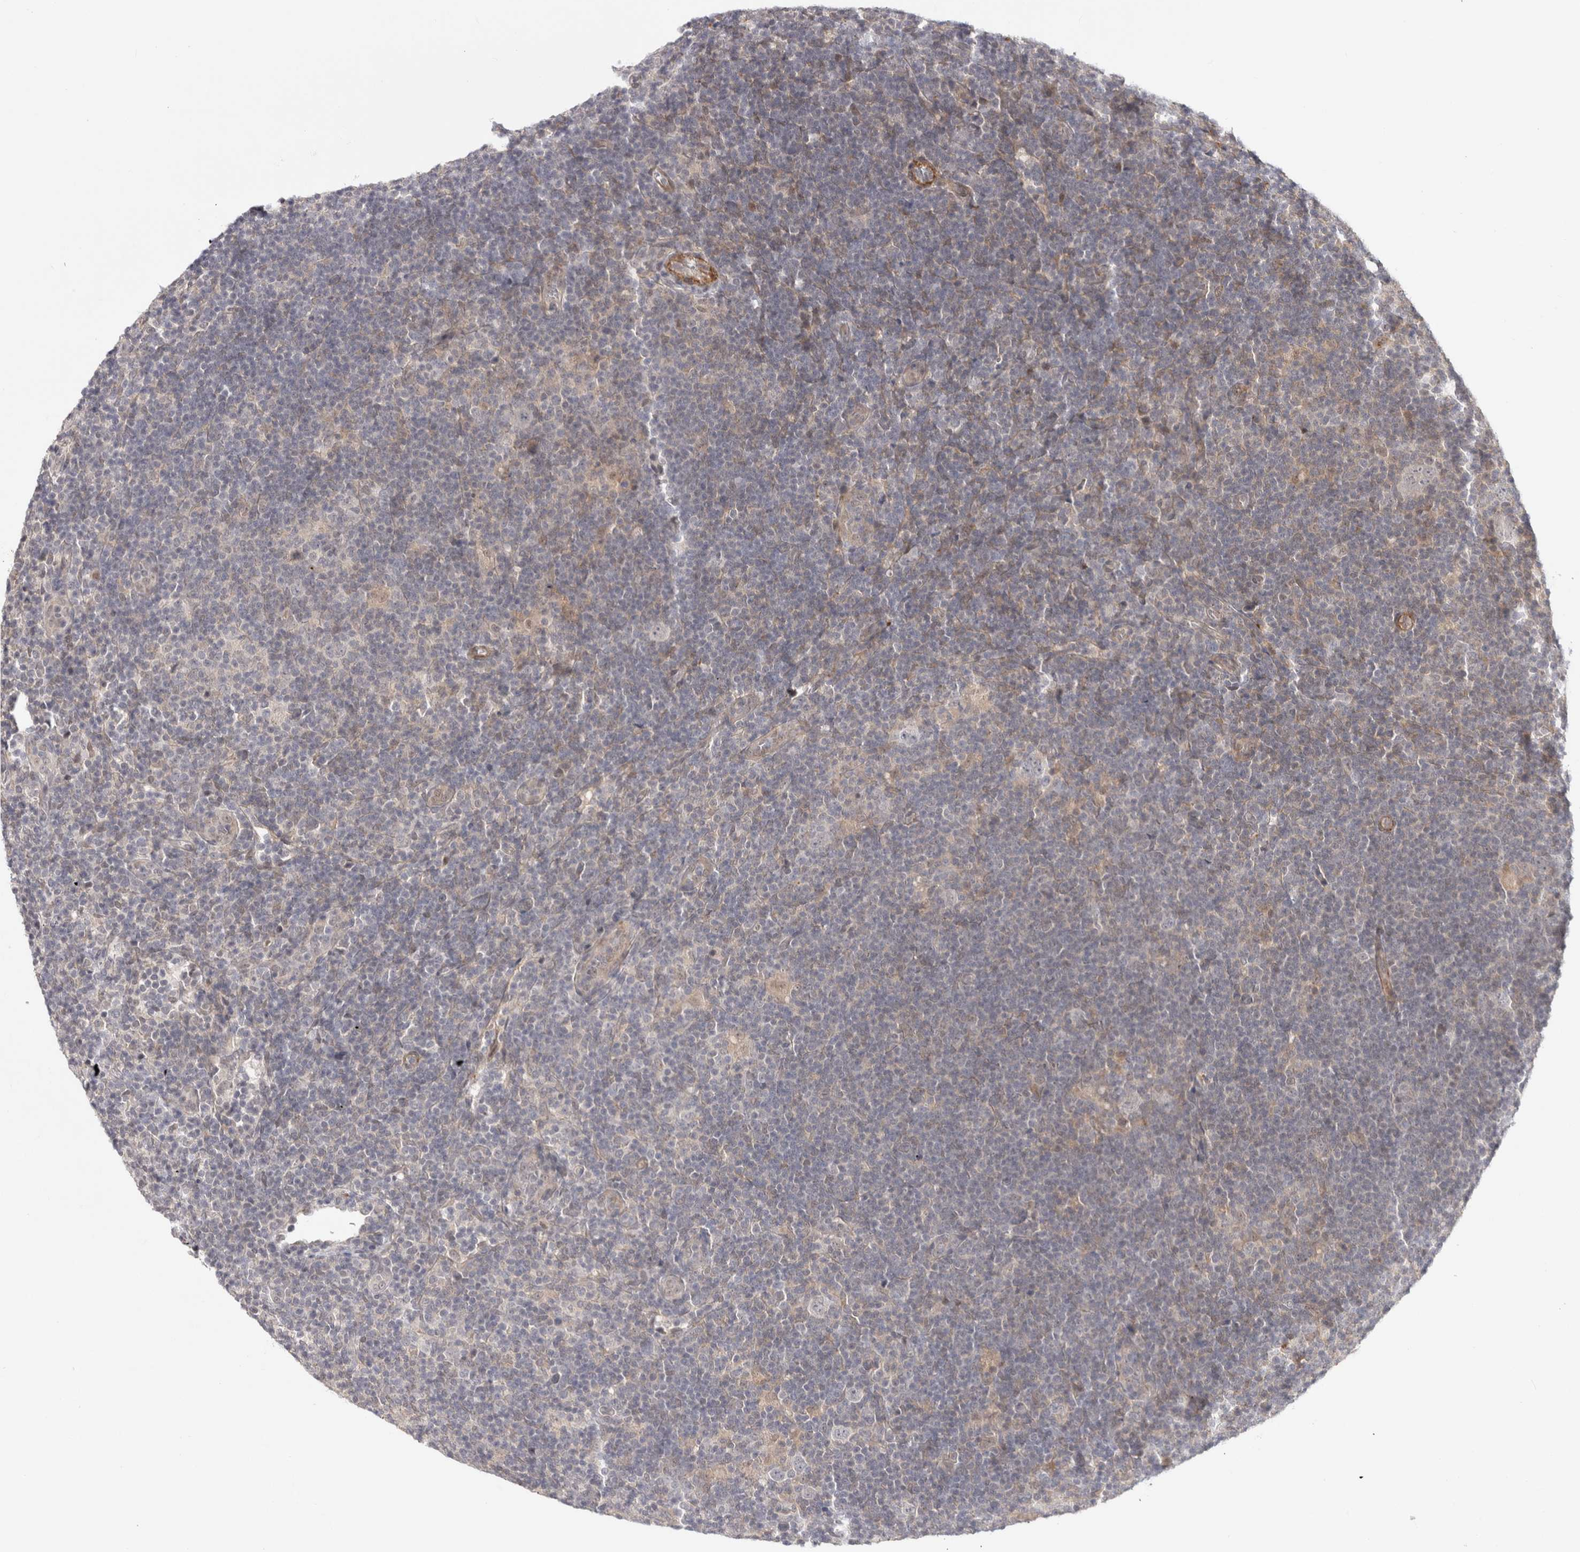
{"staining": {"intensity": "negative", "quantity": "none", "location": "none"}, "tissue": "lymphoma", "cell_type": "Tumor cells", "image_type": "cancer", "snomed": [{"axis": "morphology", "description": "Hodgkin's disease, NOS"}, {"axis": "topography", "description": "Lymph node"}], "caption": "Hodgkin's disease was stained to show a protein in brown. There is no significant positivity in tumor cells.", "gene": "ZNF318", "patient": {"sex": "female", "age": 57}}